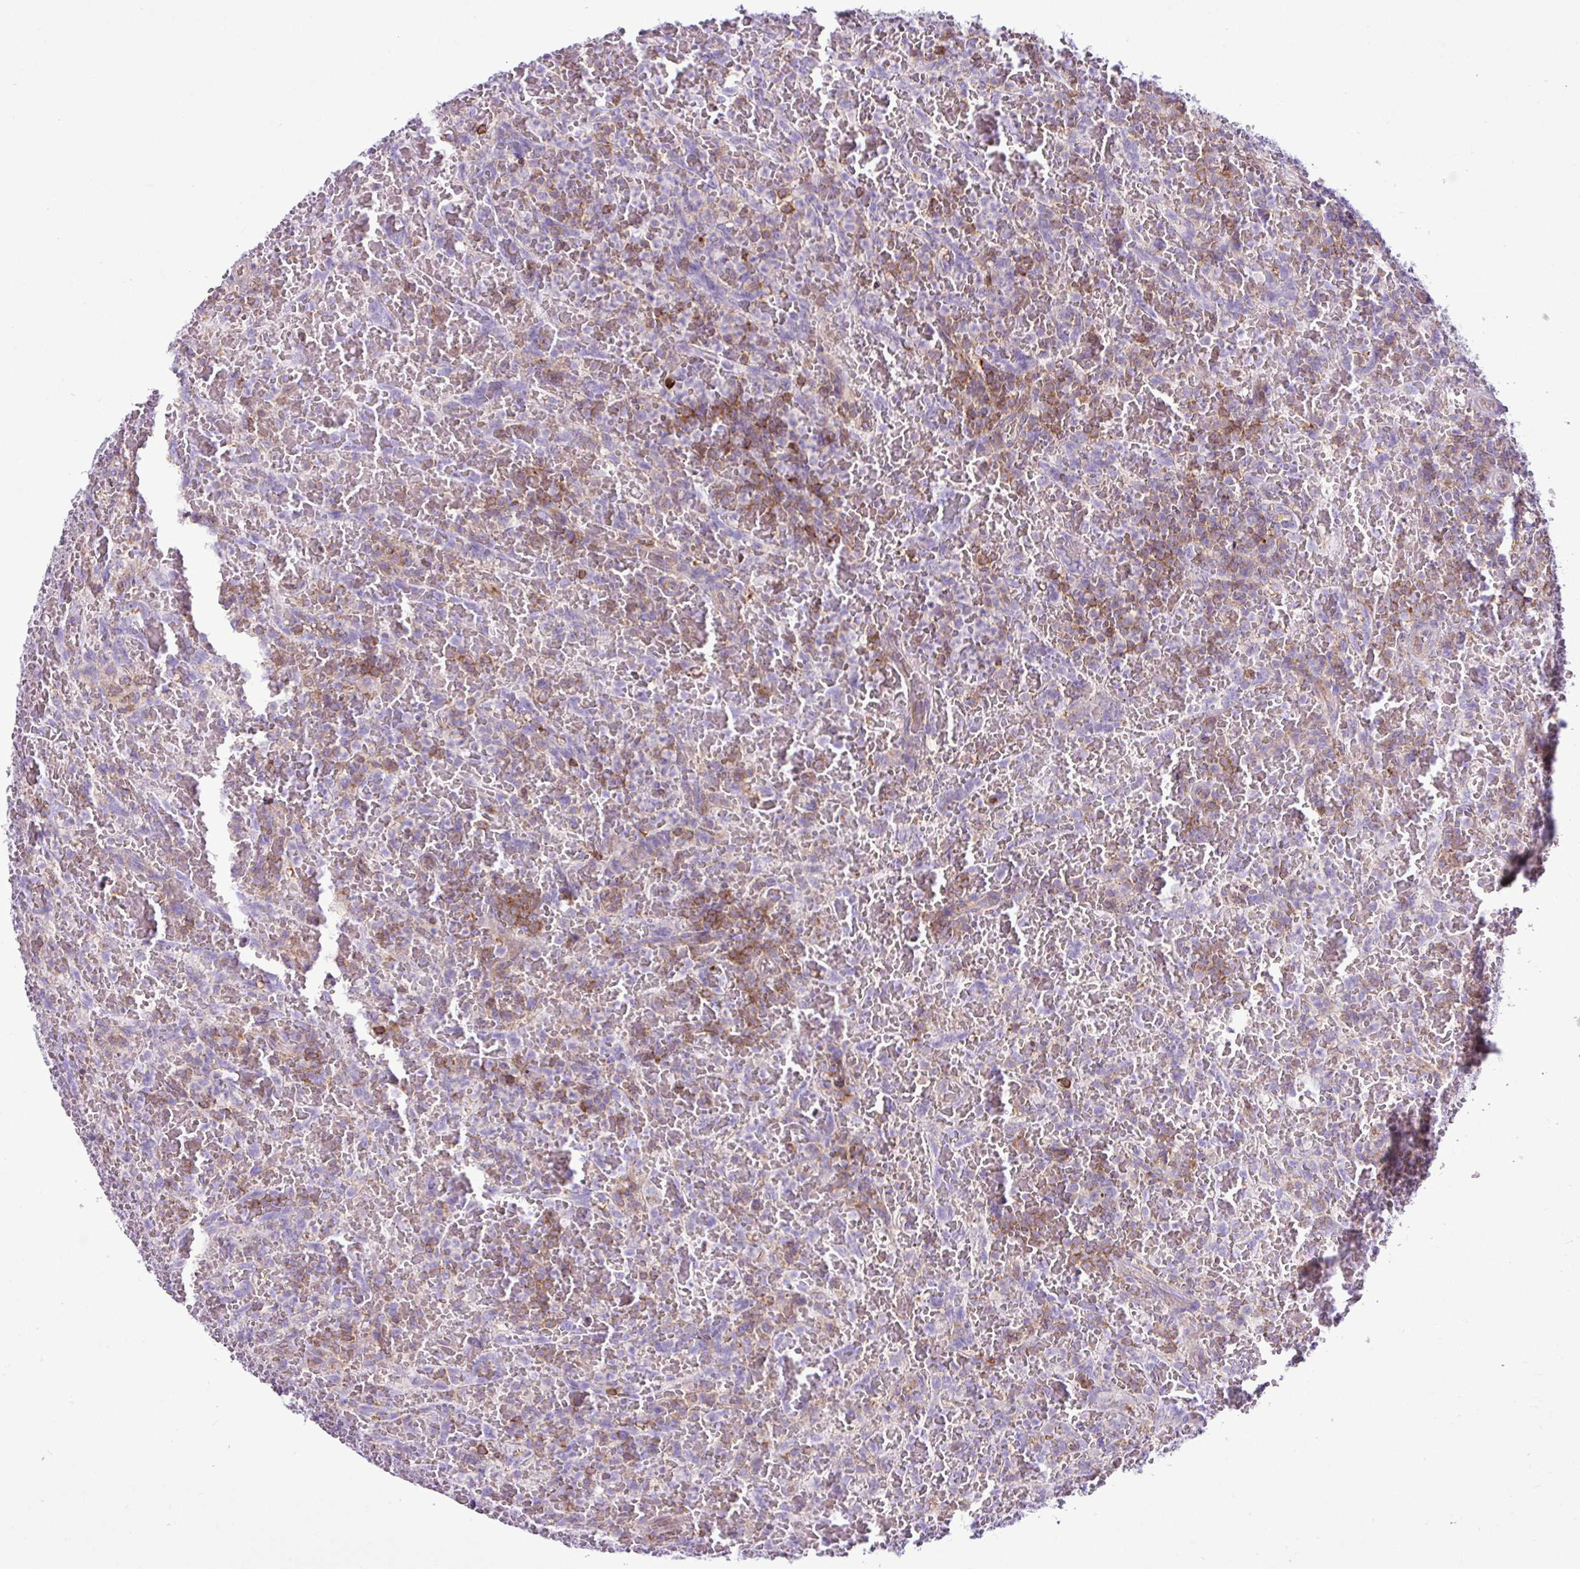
{"staining": {"intensity": "weak", "quantity": "25%-75%", "location": "cytoplasmic/membranous"}, "tissue": "lymphoma", "cell_type": "Tumor cells", "image_type": "cancer", "snomed": [{"axis": "morphology", "description": "Malignant lymphoma, non-Hodgkin's type, Low grade"}, {"axis": "topography", "description": "Spleen"}], "caption": "Immunohistochemistry (IHC) of human low-grade malignant lymphoma, non-Hodgkin's type demonstrates low levels of weak cytoplasmic/membranous positivity in about 25%-75% of tumor cells.", "gene": "EME2", "patient": {"sex": "female", "age": 64}}